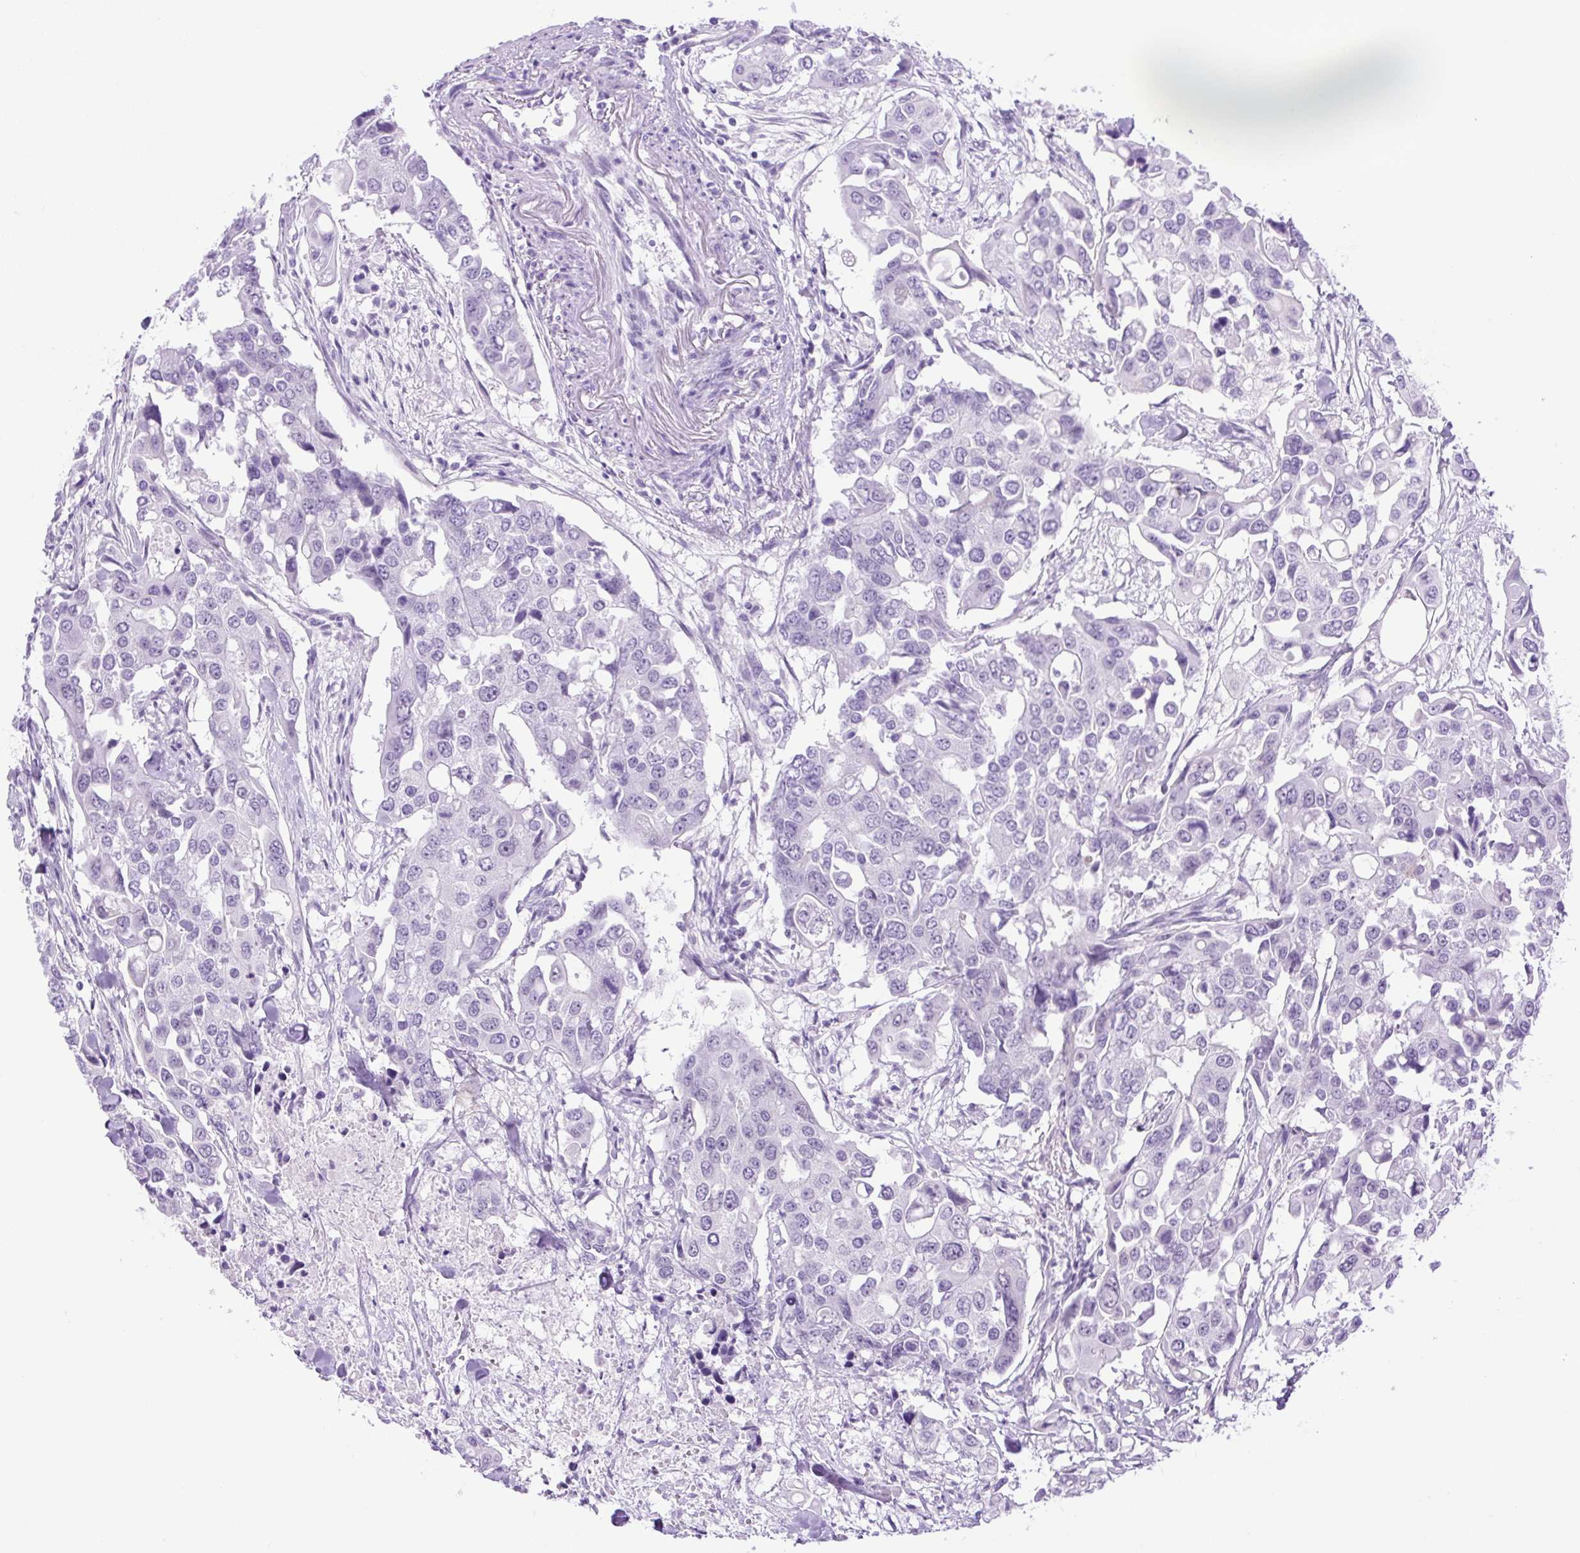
{"staining": {"intensity": "negative", "quantity": "none", "location": "none"}, "tissue": "colorectal cancer", "cell_type": "Tumor cells", "image_type": "cancer", "snomed": [{"axis": "morphology", "description": "Adenocarcinoma, NOS"}, {"axis": "topography", "description": "Colon"}], "caption": "High power microscopy photomicrograph of an IHC image of adenocarcinoma (colorectal), revealing no significant positivity in tumor cells.", "gene": "KPNA1", "patient": {"sex": "male", "age": 77}}